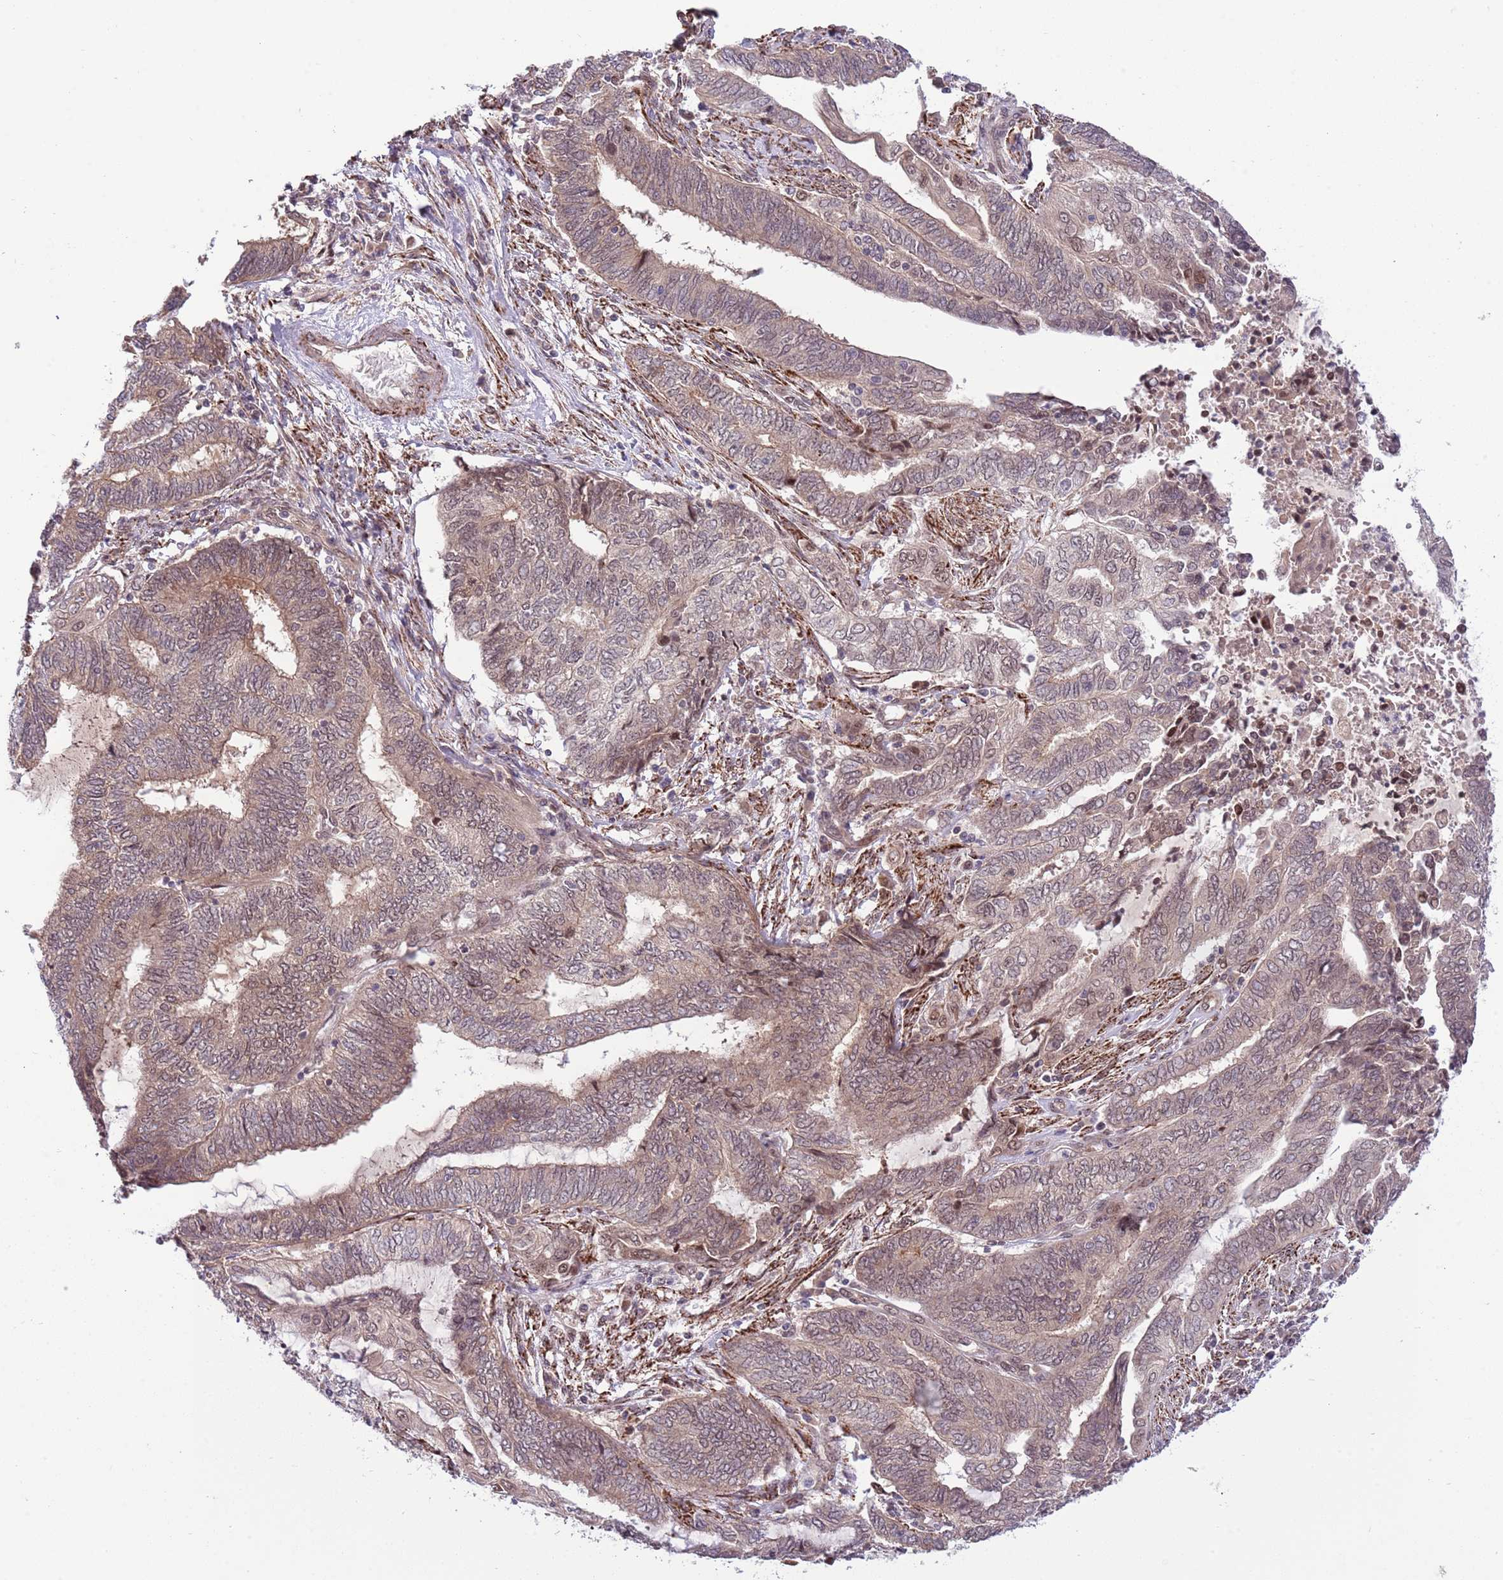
{"staining": {"intensity": "weak", "quantity": ">75%", "location": "cytoplasmic/membranous,nuclear"}, "tissue": "endometrial cancer", "cell_type": "Tumor cells", "image_type": "cancer", "snomed": [{"axis": "morphology", "description": "Adenocarcinoma, NOS"}, {"axis": "topography", "description": "Uterus"}, {"axis": "topography", "description": "Endometrium"}], "caption": "Protein expression analysis of human endometrial cancer (adenocarcinoma) reveals weak cytoplasmic/membranous and nuclear expression in about >75% of tumor cells. The staining is performed using DAB brown chromogen to label protein expression. The nuclei are counter-stained blue using hematoxylin.", "gene": "CHD1", "patient": {"sex": "female", "age": 70}}